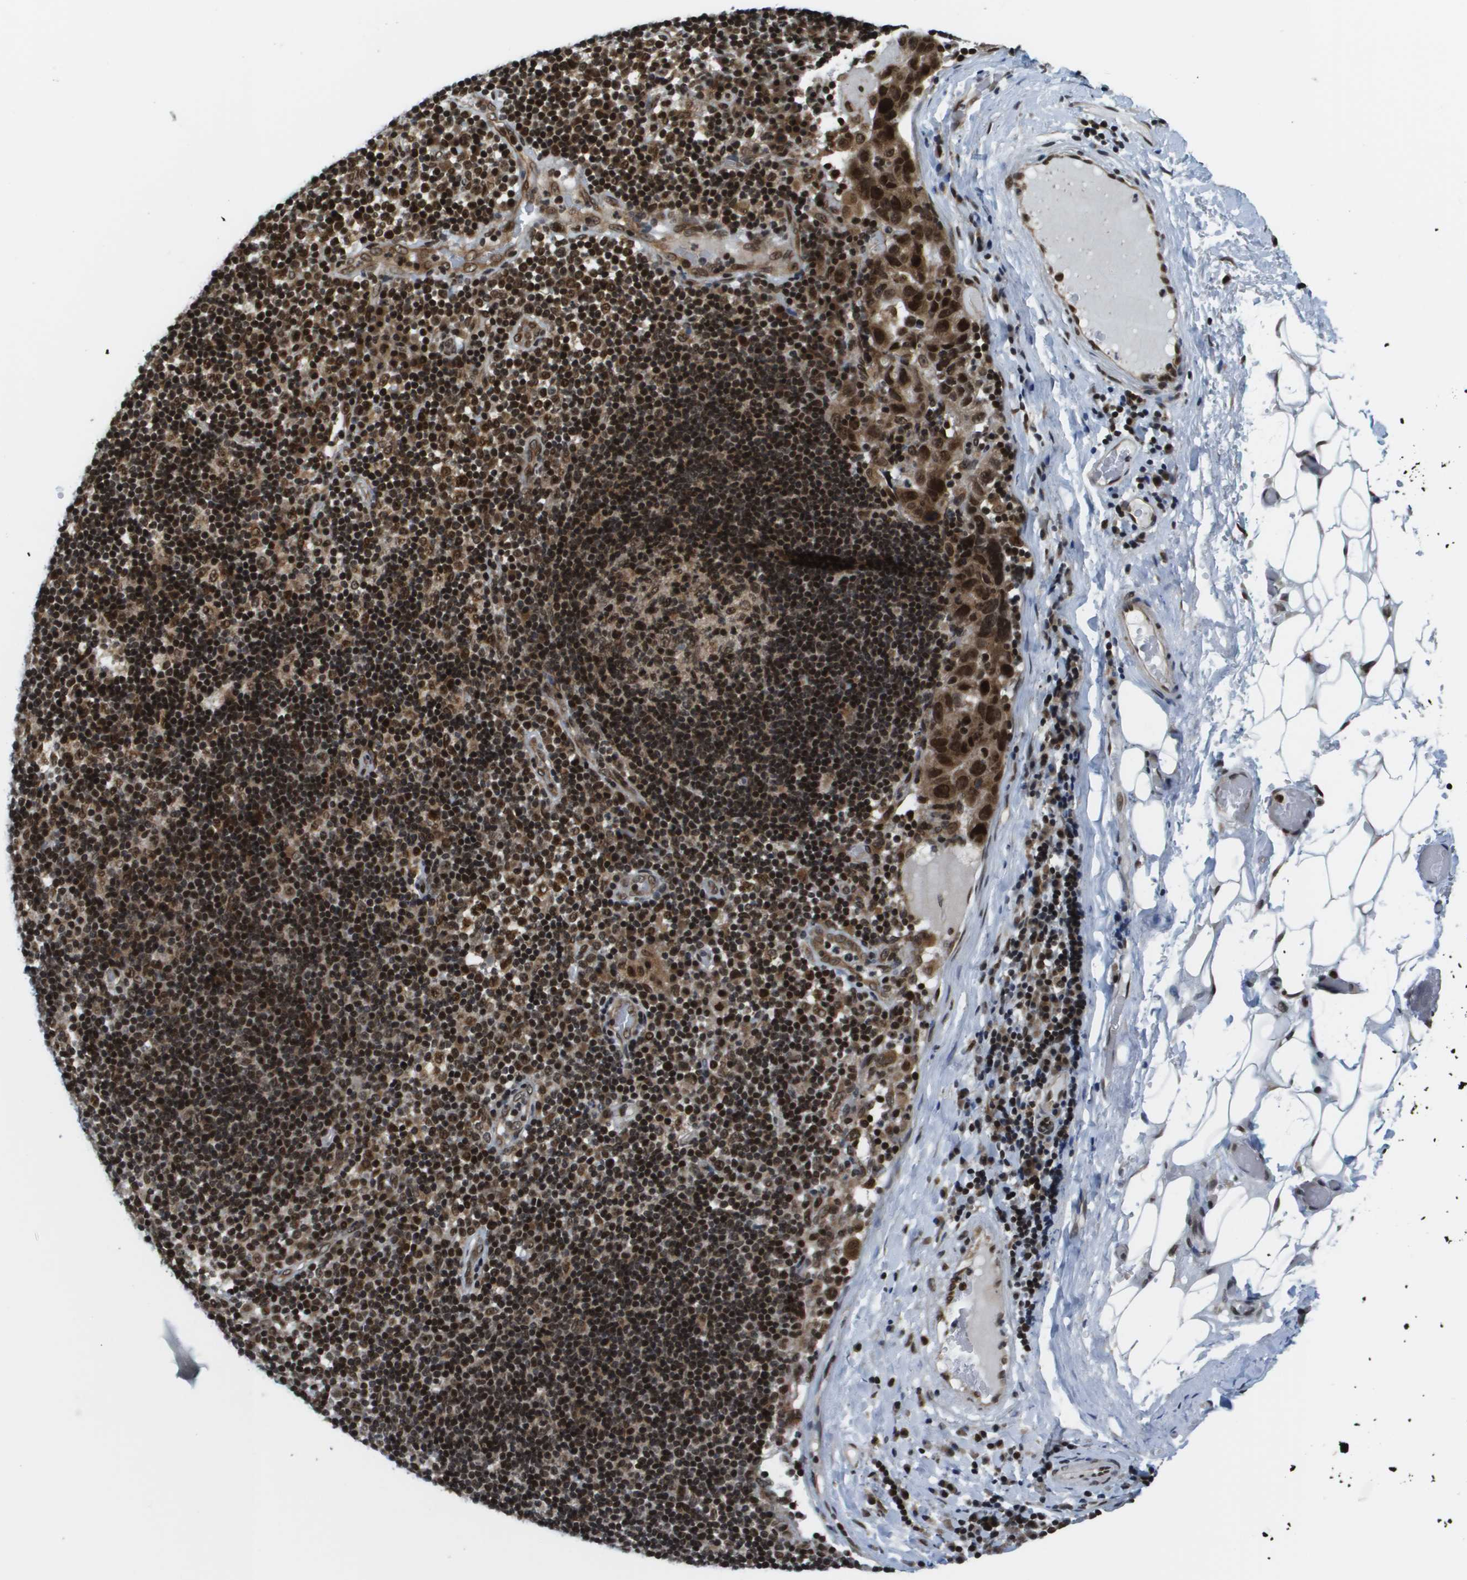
{"staining": {"intensity": "moderate", "quantity": ">75%", "location": "nuclear"}, "tissue": "adipose tissue", "cell_type": "Adipocytes", "image_type": "normal", "snomed": [{"axis": "morphology", "description": "Normal tissue, NOS"}, {"axis": "morphology", "description": "Adenocarcinoma, NOS"}, {"axis": "topography", "description": "Esophagus"}], "caption": "Human adipose tissue stained for a protein (brown) reveals moderate nuclear positive positivity in about >75% of adipocytes.", "gene": "RECQL4", "patient": {"sex": "male", "age": 62}}